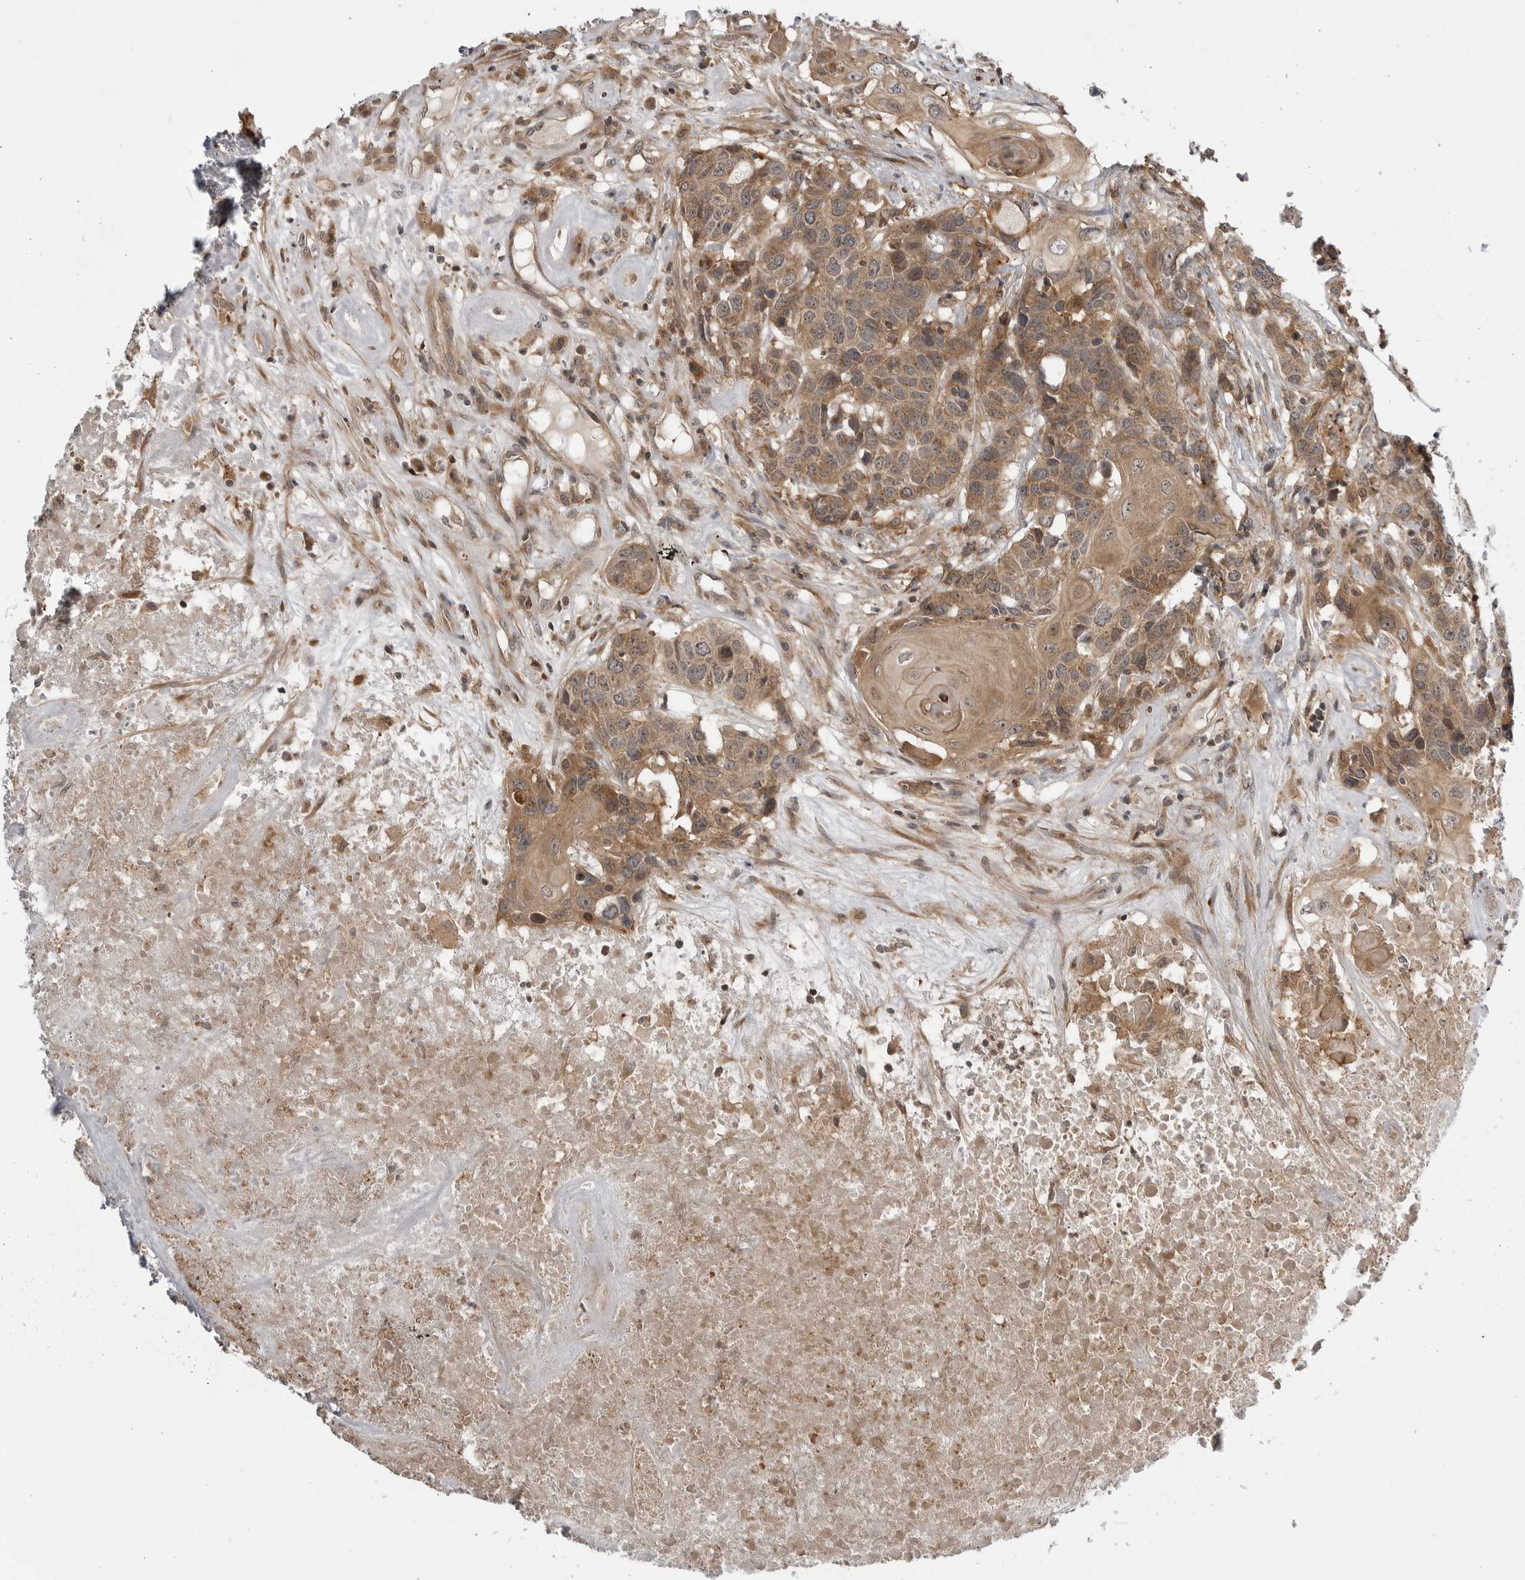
{"staining": {"intensity": "moderate", "quantity": ">75%", "location": "cytoplasmic/membranous"}, "tissue": "head and neck cancer", "cell_type": "Tumor cells", "image_type": "cancer", "snomed": [{"axis": "morphology", "description": "Squamous cell carcinoma, NOS"}, {"axis": "topography", "description": "Head-Neck"}], "caption": "A medium amount of moderate cytoplasmic/membranous staining is identified in approximately >75% of tumor cells in head and neck cancer tissue. (brown staining indicates protein expression, while blue staining denotes nuclei).", "gene": "LRRC45", "patient": {"sex": "male", "age": 66}}